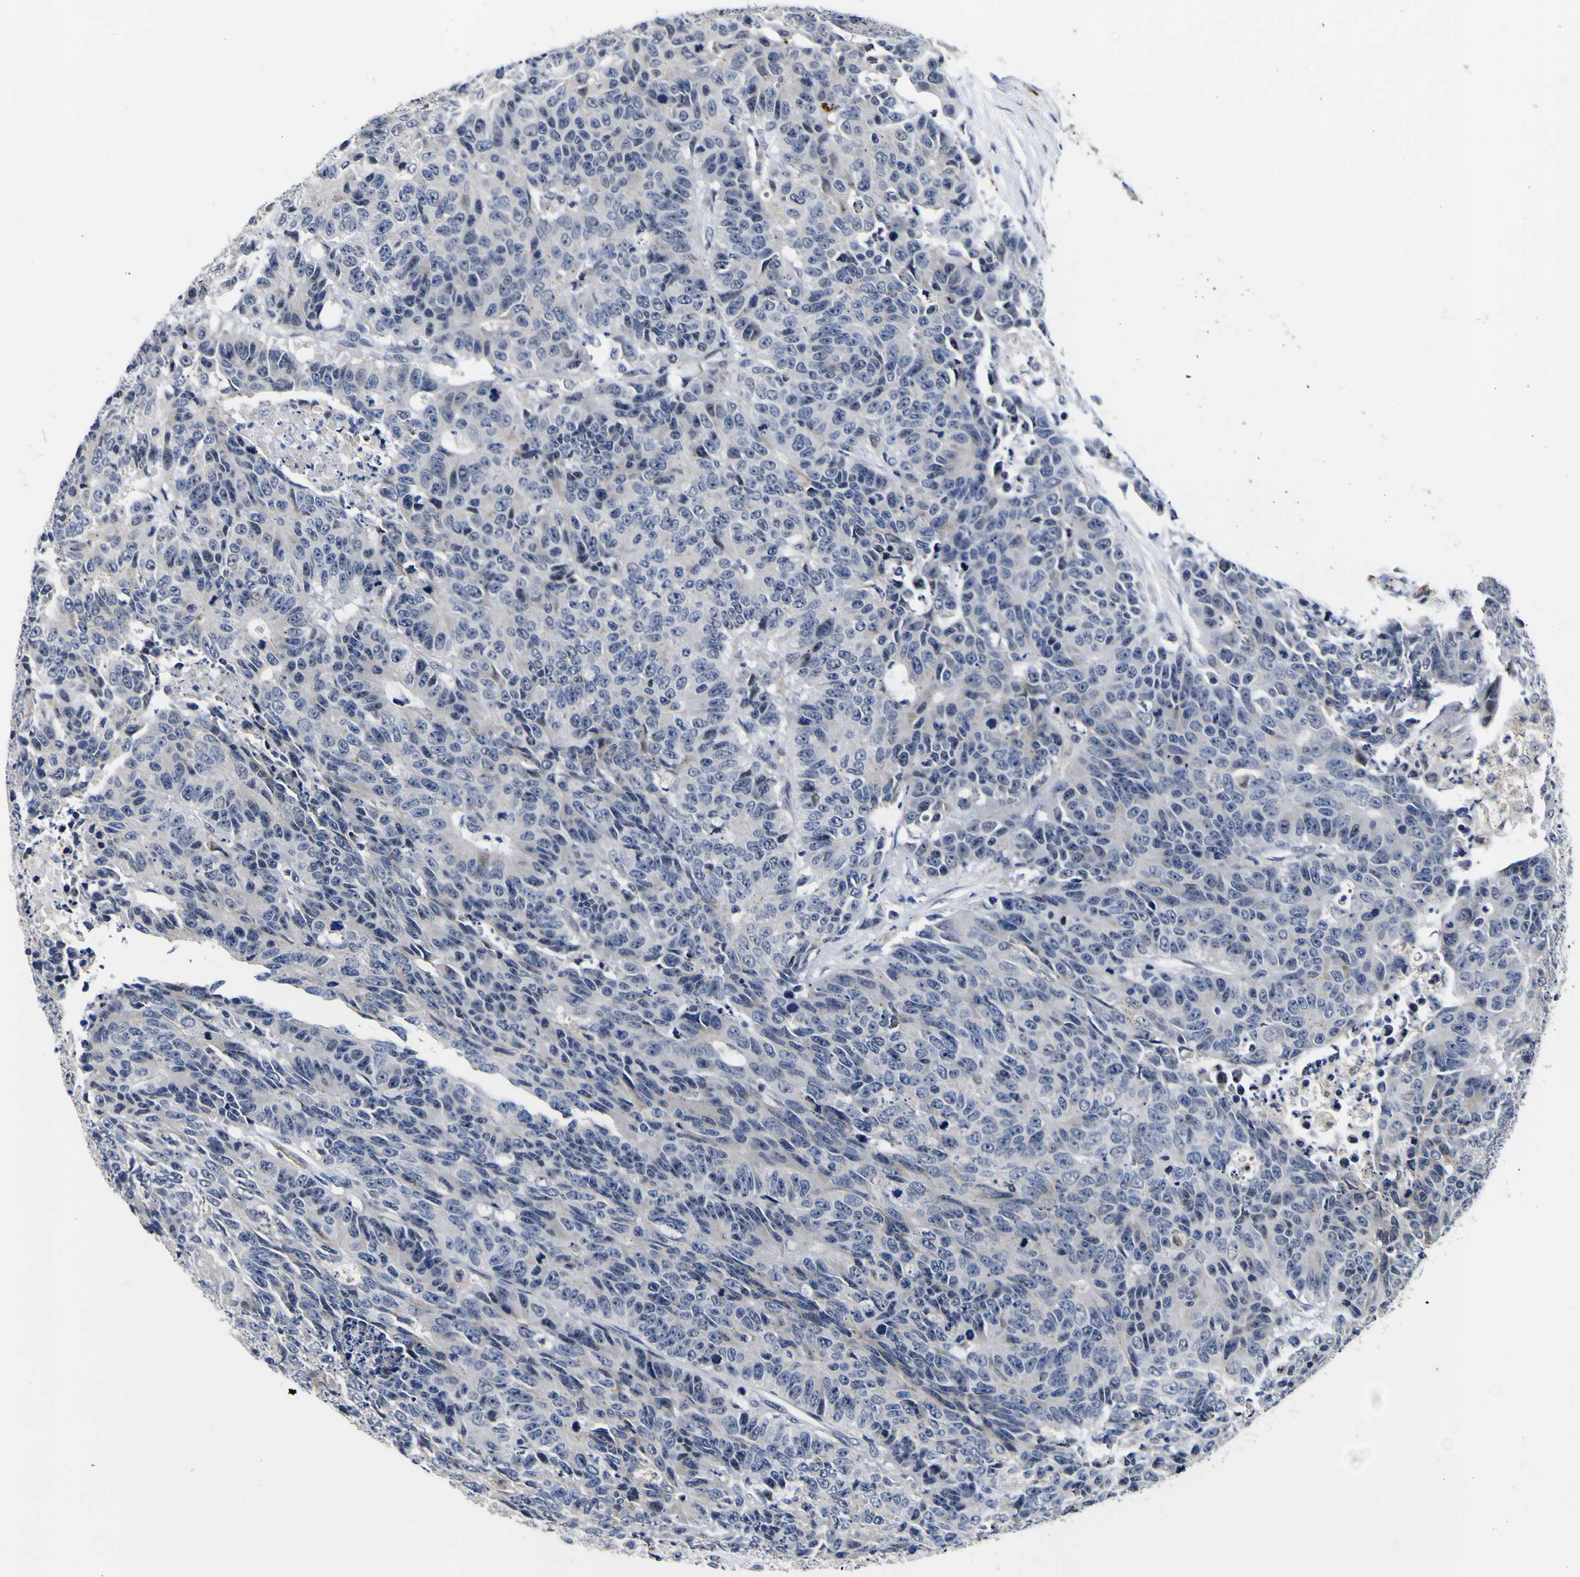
{"staining": {"intensity": "negative", "quantity": "none", "location": "none"}, "tissue": "colorectal cancer", "cell_type": "Tumor cells", "image_type": "cancer", "snomed": [{"axis": "morphology", "description": "Adenocarcinoma, NOS"}, {"axis": "topography", "description": "Colon"}], "caption": "DAB (3,3'-diaminobenzidine) immunohistochemical staining of human colorectal cancer (adenocarcinoma) exhibits no significant positivity in tumor cells.", "gene": "IGFLR1", "patient": {"sex": "female", "age": 86}}